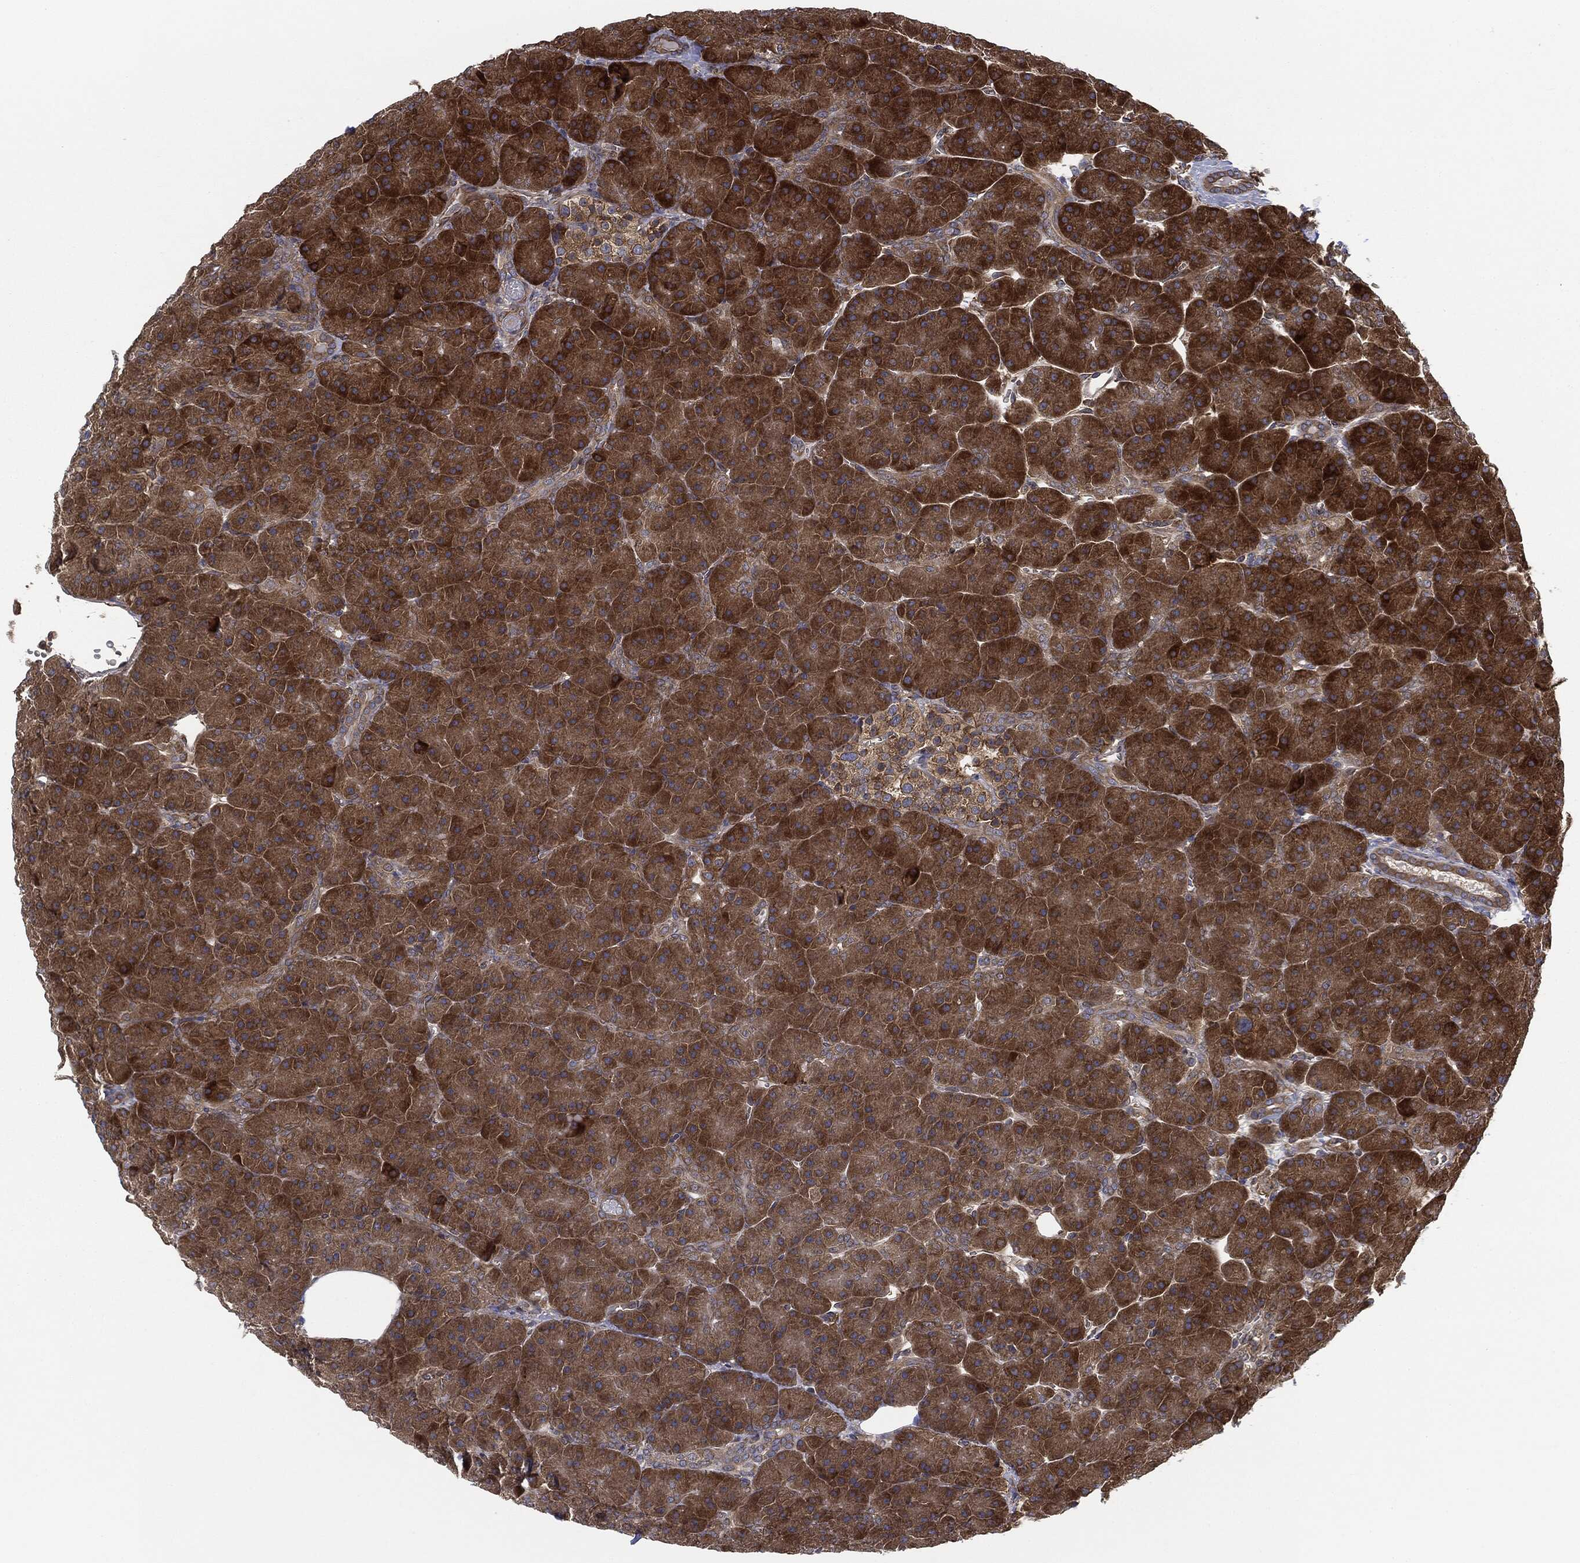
{"staining": {"intensity": "strong", "quantity": ">75%", "location": "cytoplasmic/membranous"}, "tissue": "pancreas", "cell_type": "Exocrine glandular cells", "image_type": "normal", "snomed": [{"axis": "morphology", "description": "Normal tissue, NOS"}, {"axis": "topography", "description": "Pancreas"}], "caption": "IHC histopathology image of benign human pancreas stained for a protein (brown), which shows high levels of strong cytoplasmic/membranous expression in approximately >75% of exocrine glandular cells.", "gene": "EIF2AK2", "patient": {"sex": "male", "age": 61}}